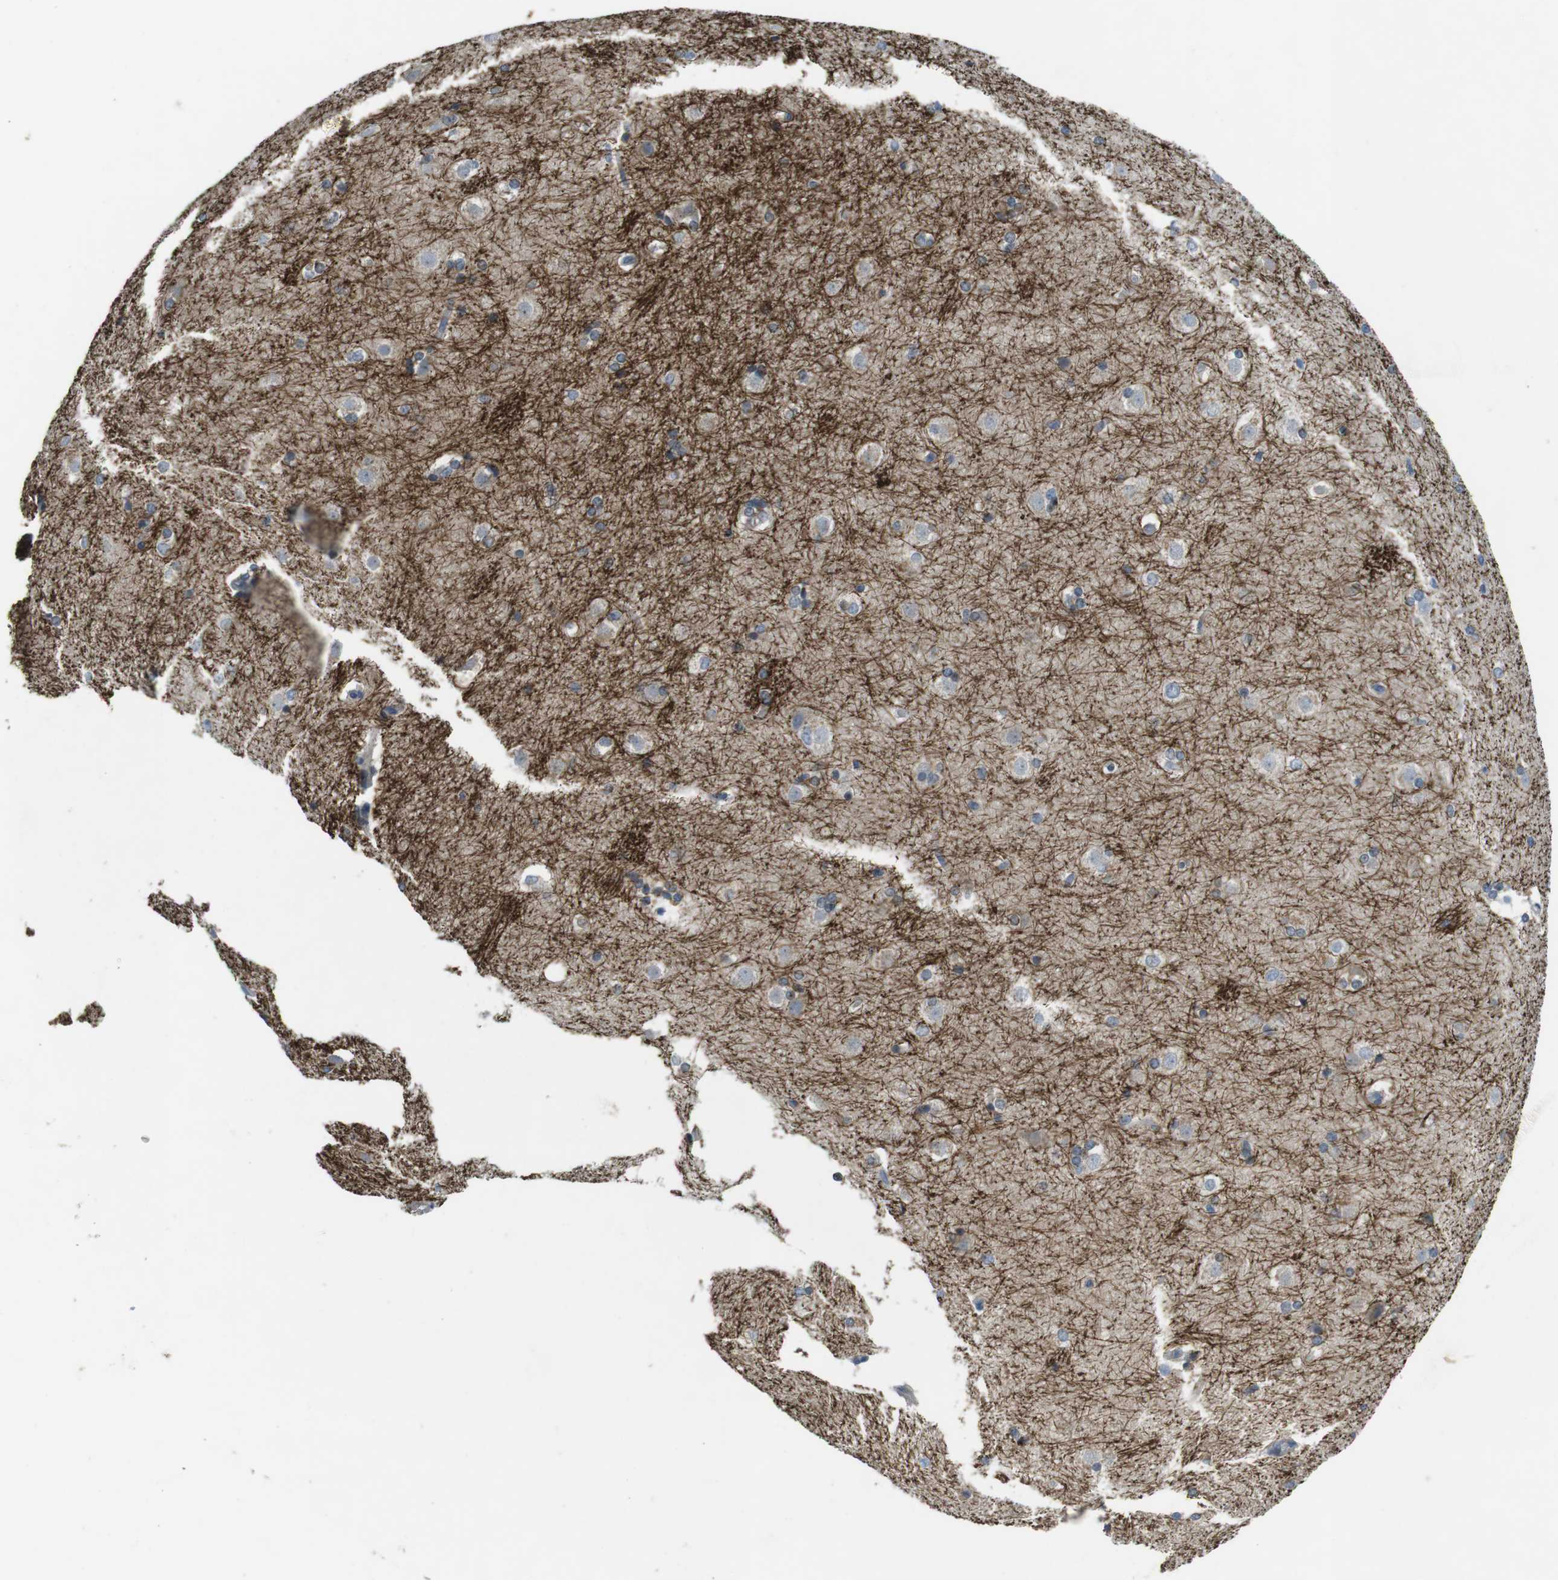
{"staining": {"intensity": "weak", "quantity": "<25%", "location": "cytoplasmic/membranous"}, "tissue": "caudate", "cell_type": "Glial cells", "image_type": "normal", "snomed": [{"axis": "morphology", "description": "Normal tissue, NOS"}, {"axis": "topography", "description": "Lateral ventricle wall"}], "caption": "Immunohistochemistry histopathology image of normal caudate: caudate stained with DAB (3,3'-diaminobenzidine) demonstrates no significant protein expression in glial cells.", "gene": "TYW1", "patient": {"sex": "female", "age": 19}}